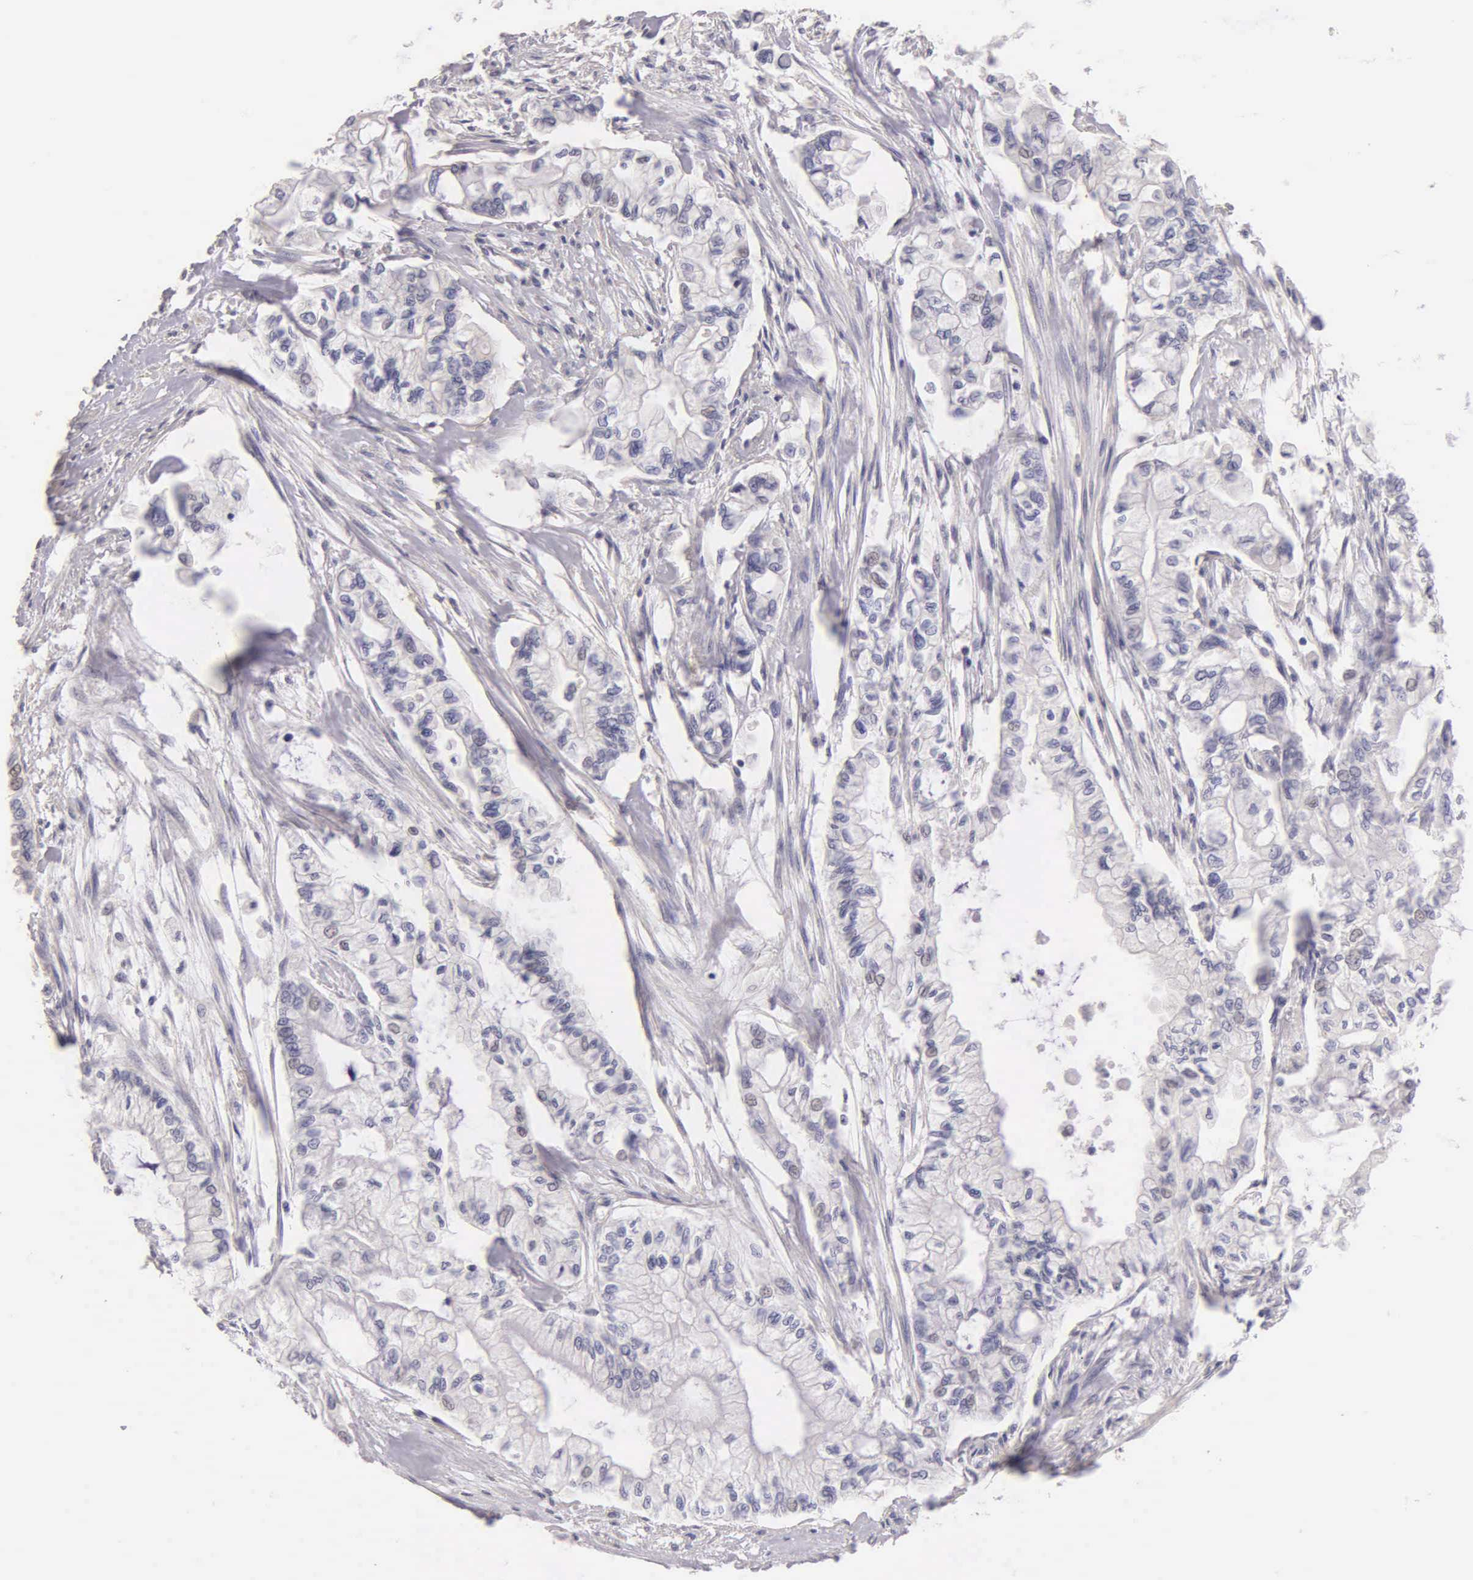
{"staining": {"intensity": "negative", "quantity": "none", "location": "none"}, "tissue": "pancreatic cancer", "cell_type": "Tumor cells", "image_type": "cancer", "snomed": [{"axis": "morphology", "description": "Adenocarcinoma, NOS"}, {"axis": "topography", "description": "Pancreas"}], "caption": "DAB immunohistochemical staining of adenocarcinoma (pancreatic) reveals no significant positivity in tumor cells.", "gene": "ESR1", "patient": {"sex": "male", "age": 79}}